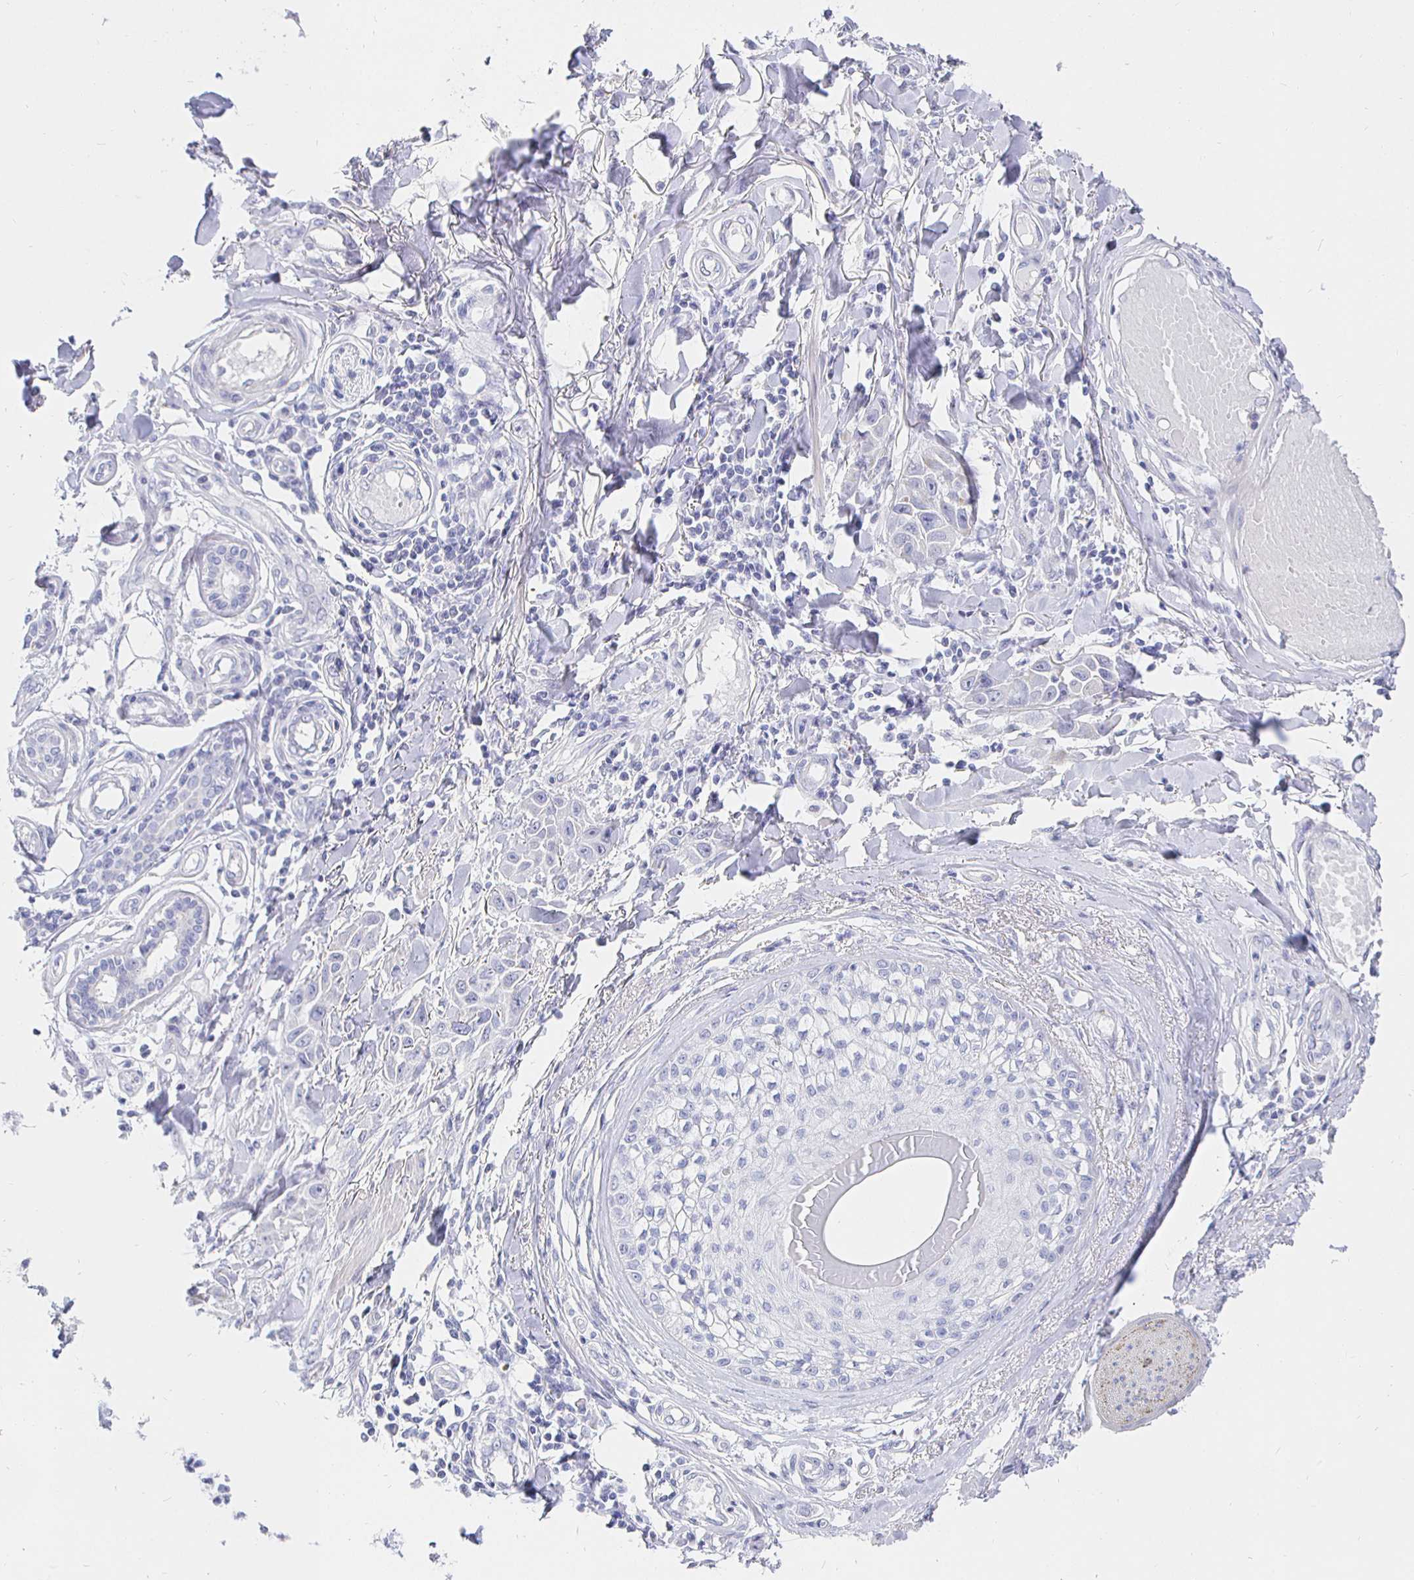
{"staining": {"intensity": "negative", "quantity": "none", "location": "none"}, "tissue": "skin cancer", "cell_type": "Tumor cells", "image_type": "cancer", "snomed": [{"axis": "morphology", "description": "Squamous cell carcinoma, NOS"}, {"axis": "topography", "description": "Skin"}], "caption": "High power microscopy photomicrograph of an immunohistochemistry (IHC) histopathology image of skin squamous cell carcinoma, revealing no significant staining in tumor cells. The staining was performed using DAB to visualize the protein expression in brown, while the nuclei were stained in blue with hematoxylin (Magnification: 20x).", "gene": "CR2", "patient": {"sex": "female", "age": 69}}